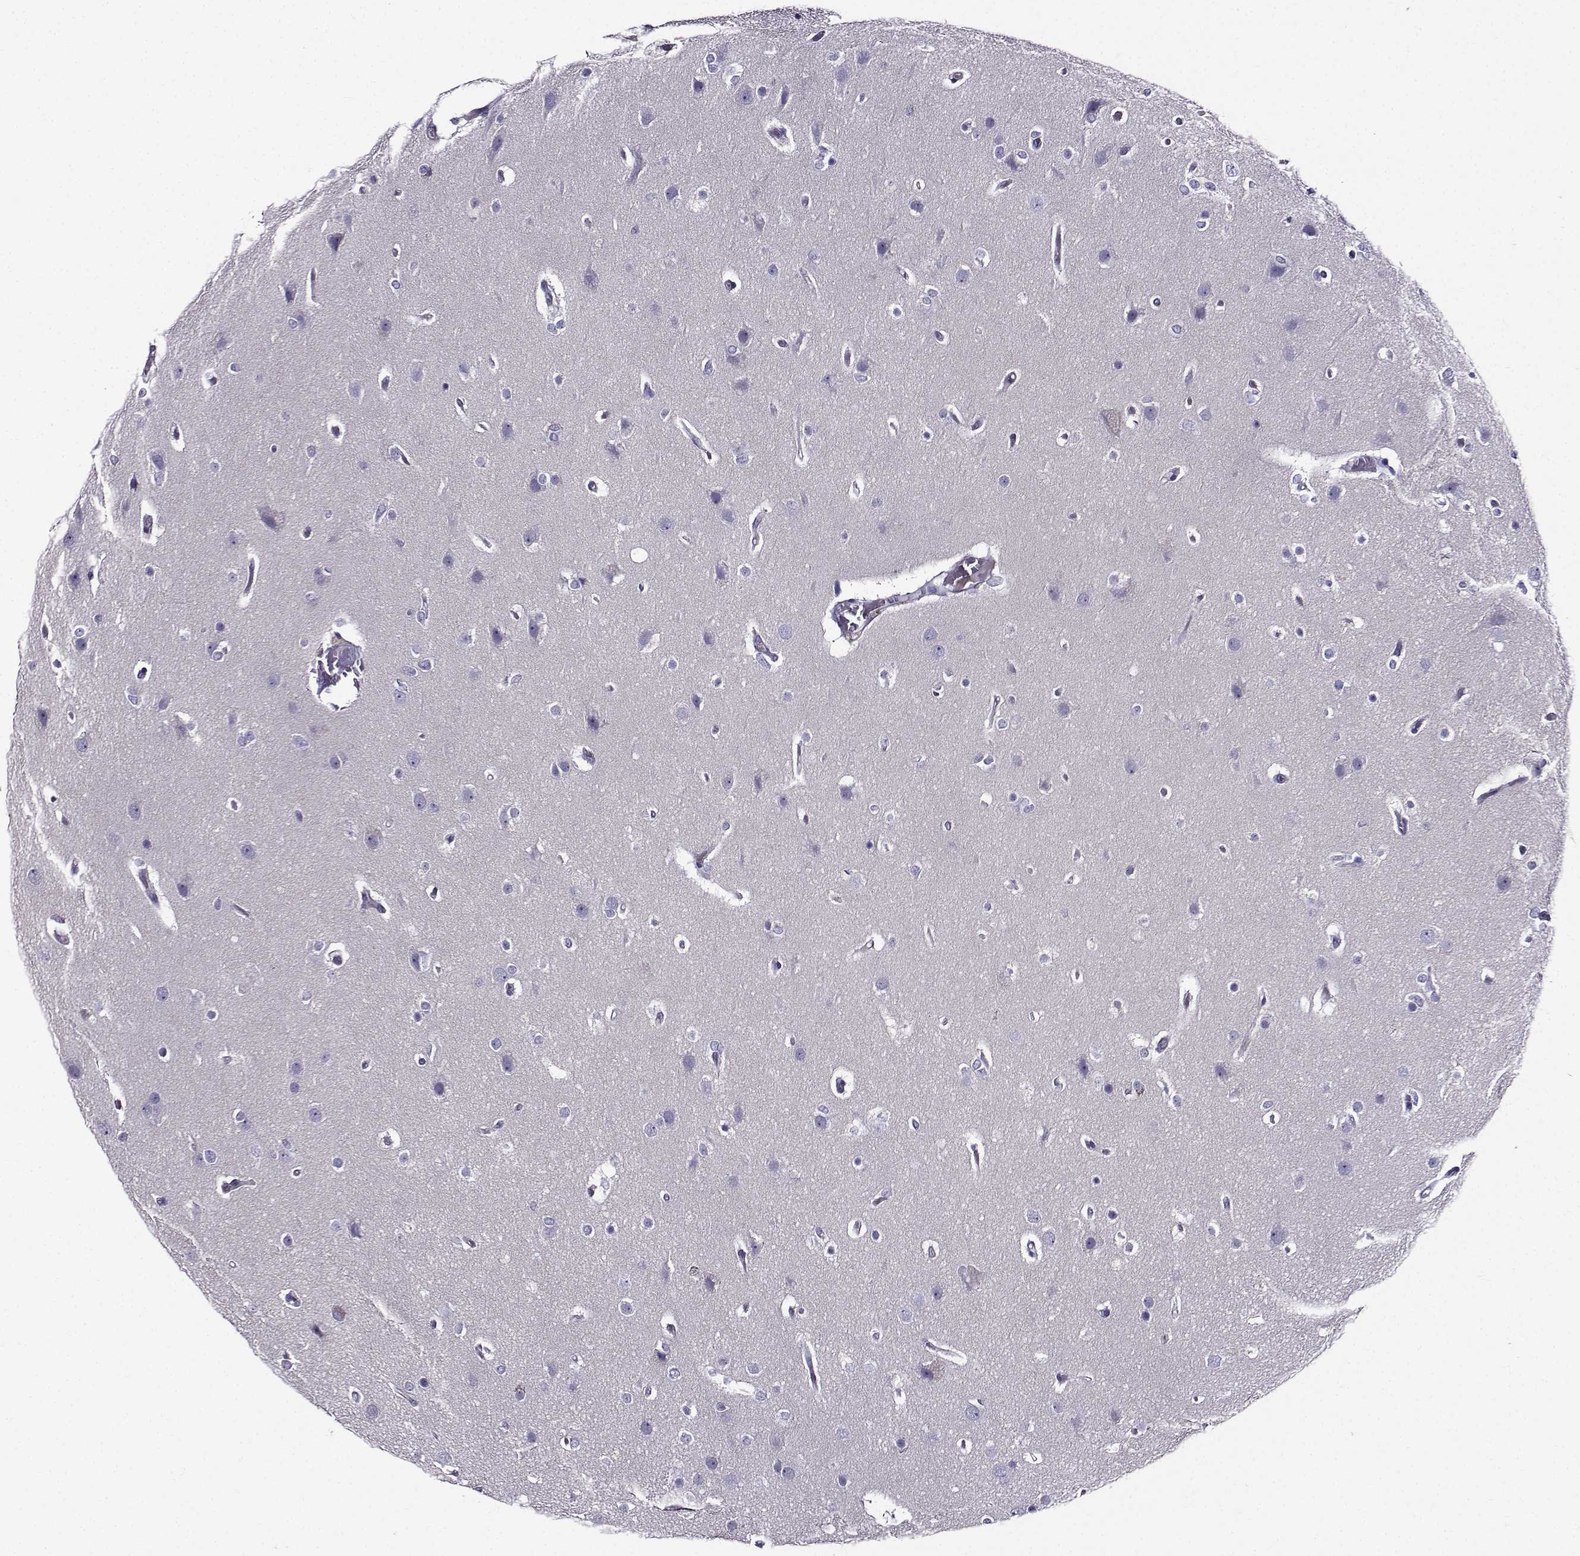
{"staining": {"intensity": "negative", "quantity": "none", "location": "none"}, "tissue": "glioma", "cell_type": "Tumor cells", "image_type": "cancer", "snomed": [{"axis": "morphology", "description": "Glioma, malignant, High grade"}, {"axis": "topography", "description": "Brain"}], "caption": "This is an IHC micrograph of human malignant glioma (high-grade). There is no positivity in tumor cells.", "gene": "TMEM266", "patient": {"sex": "female", "age": 61}}